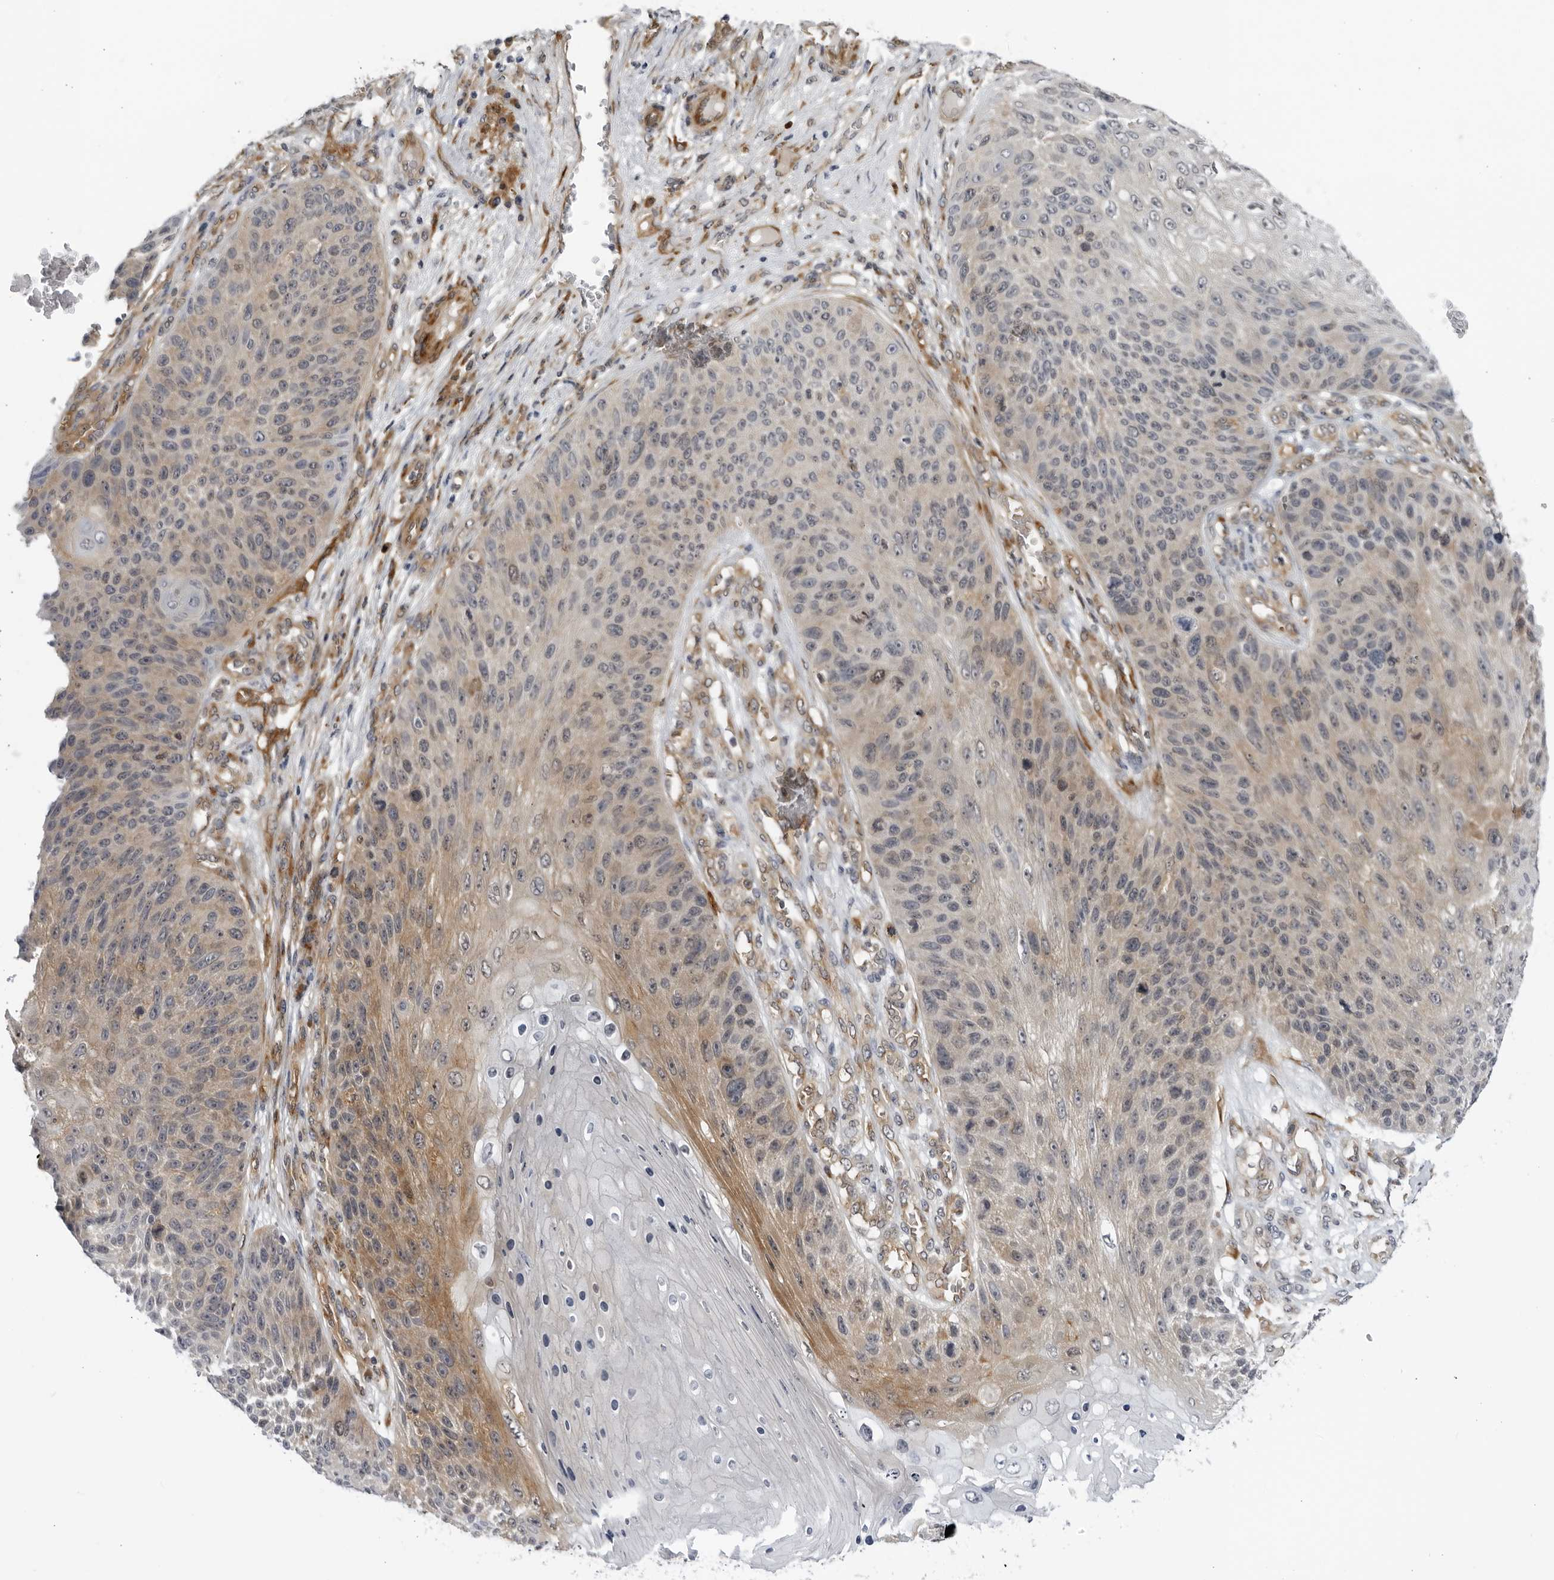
{"staining": {"intensity": "moderate", "quantity": "25%-75%", "location": "cytoplasmic/membranous"}, "tissue": "skin cancer", "cell_type": "Tumor cells", "image_type": "cancer", "snomed": [{"axis": "morphology", "description": "Squamous cell carcinoma, NOS"}, {"axis": "topography", "description": "Skin"}], "caption": "Protein staining exhibits moderate cytoplasmic/membranous expression in approximately 25%-75% of tumor cells in skin squamous cell carcinoma.", "gene": "BMP2K", "patient": {"sex": "female", "age": 88}}